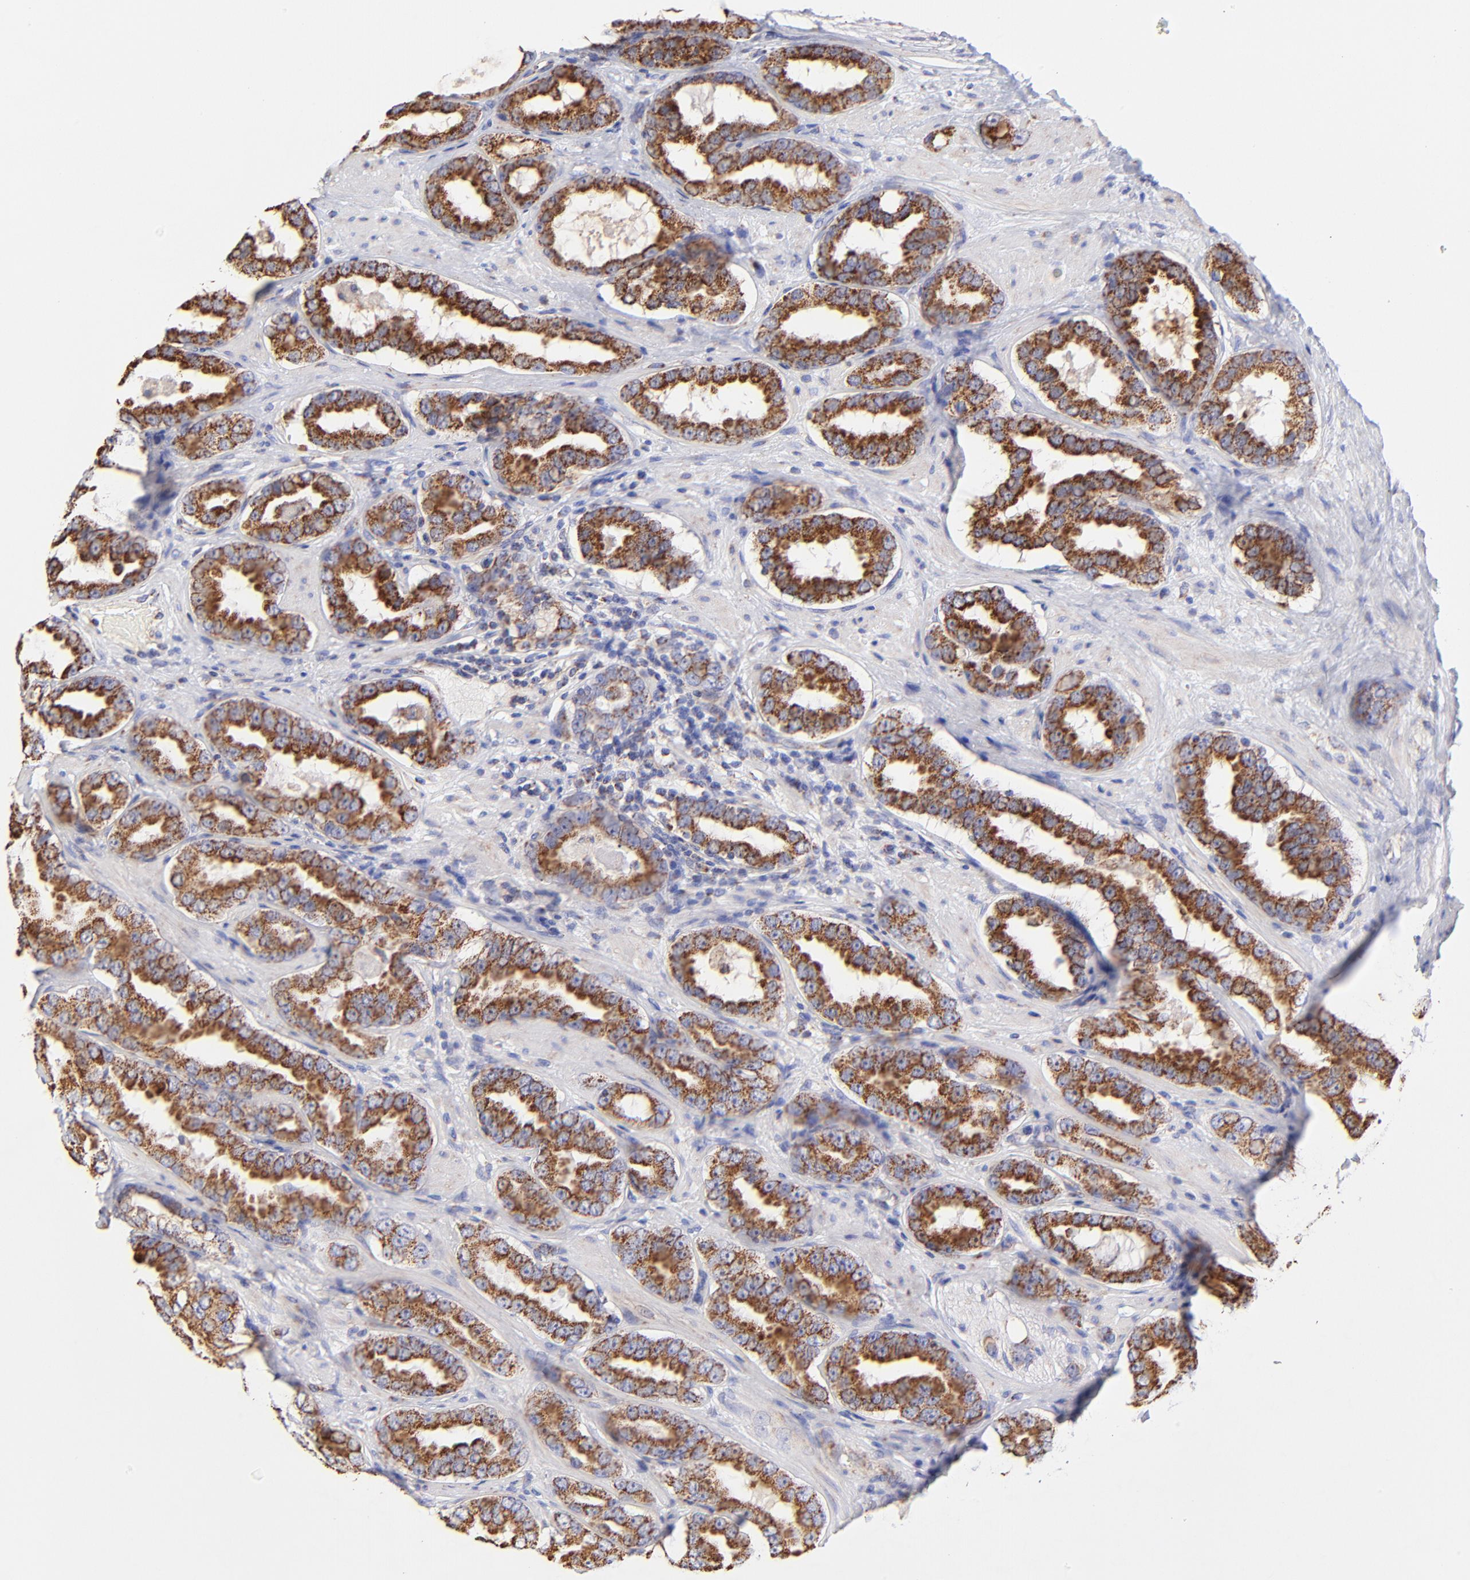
{"staining": {"intensity": "strong", "quantity": ">75%", "location": "cytoplasmic/membranous"}, "tissue": "prostate cancer", "cell_type": "Tumor cells", "image_type": "cancer", "snomed": [{"axis": "morphology", "description": "Adenocarcinoma, Low grade"}, {"axis": "topography", "description": "Prostate"}], "caption": "A photomicrograph of human low-grade adenocarcinoma (prostate) stained for a protein reveals strong cytoplasmic/membranous brown staining in tumor cells.", "gene": "ECH1", "patient": {"sex": "male", "age": 59}}